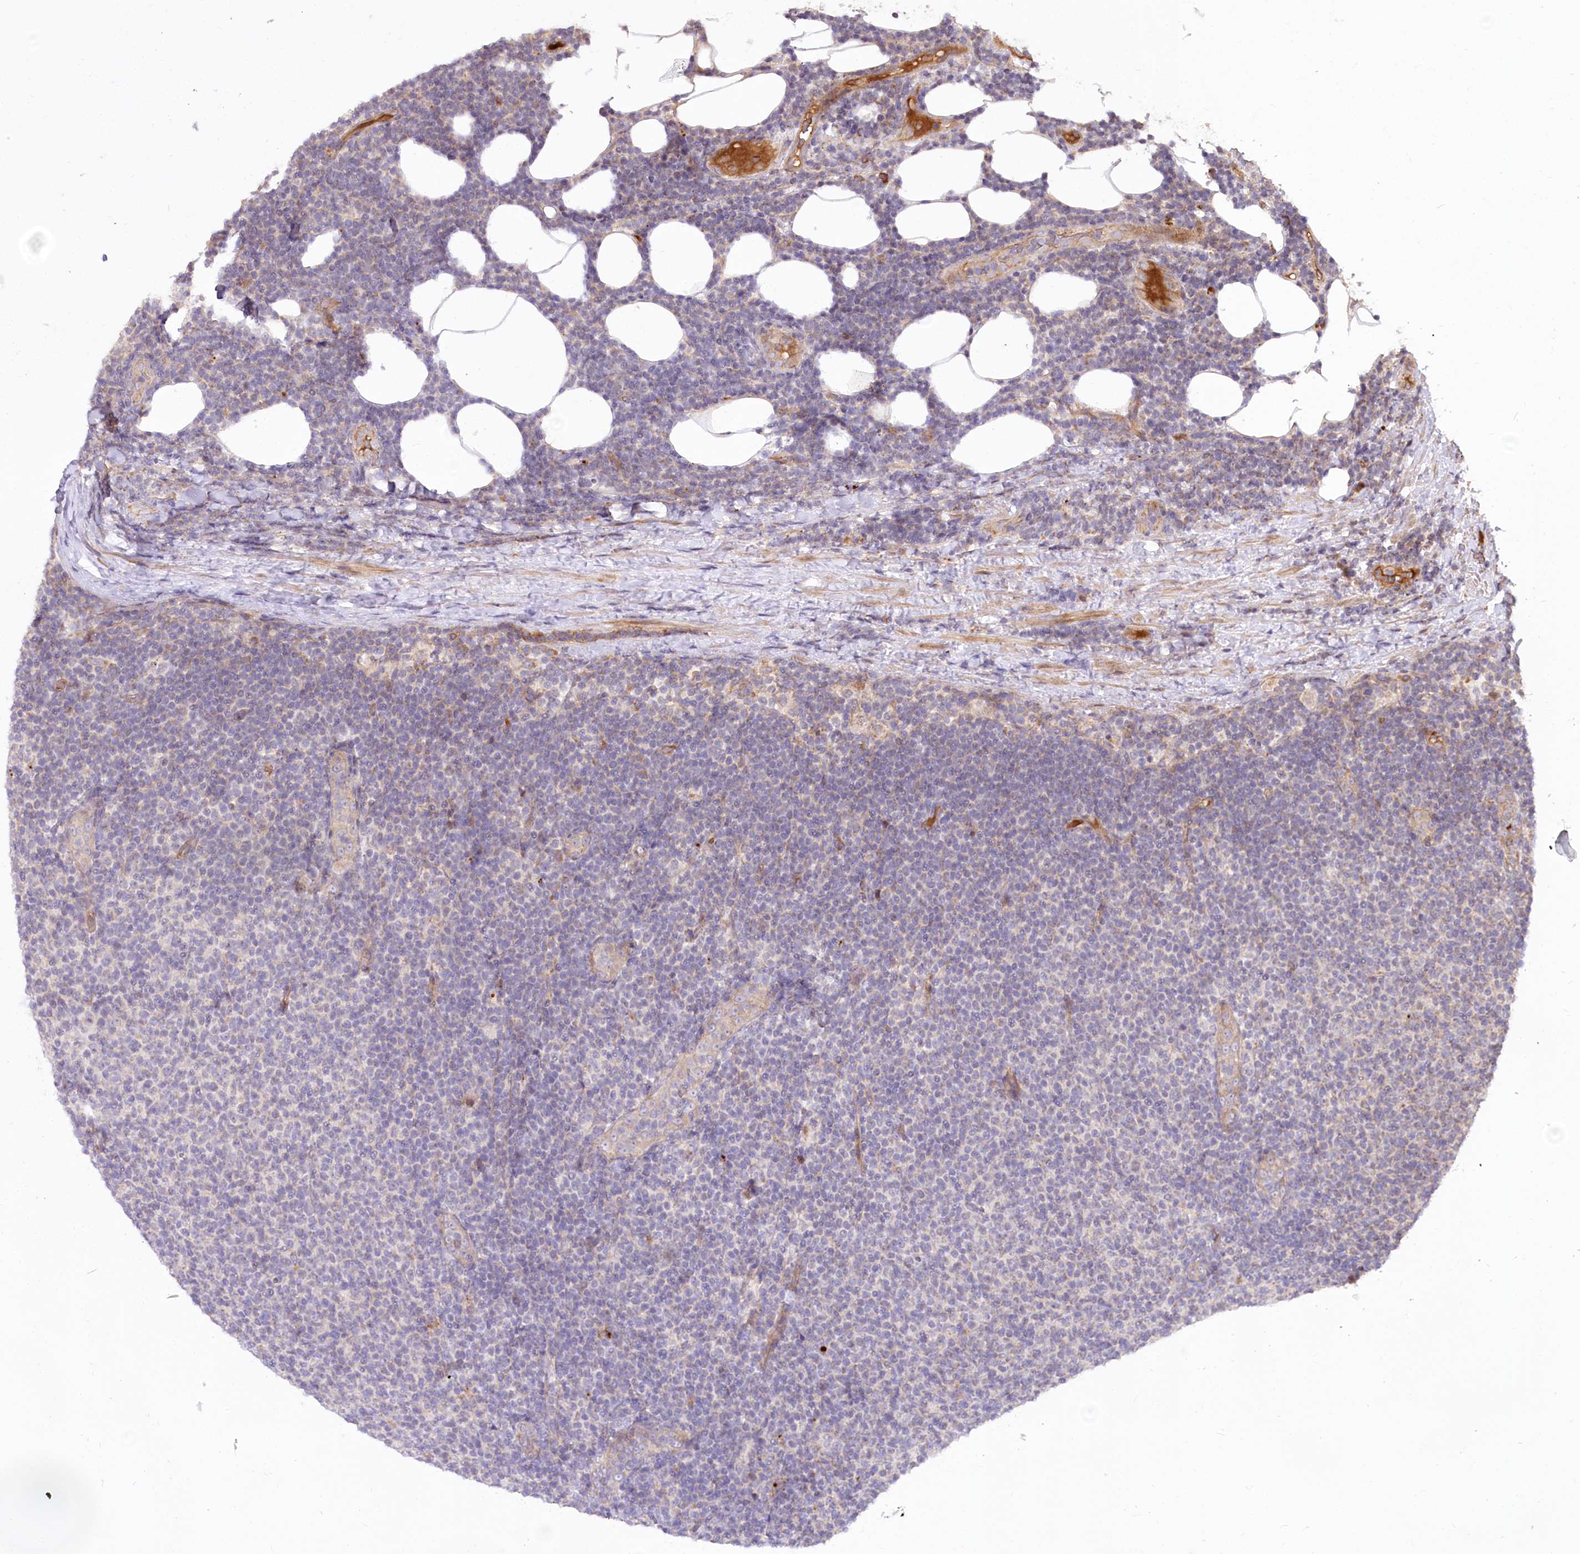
{"staining": {"intensity": "negative", "quantity": "none", "location": "none"}, "tissue": "lymphoma", "cell_type": "Tumor cells", "image_type": "cancer", "snomed": [{"axis": "morphology", "description": "Malignant lymphoma, non-Hodgkin's type, Low grade"}, {"axis": "topography", "description": "Lymph node"}], "caption": "Tumor cells show no significant staining in malignant lymphoma, non-Hodgkin's type (low-grade).", "gene": "PSTK", "patient": {"sex": "male", "age": 66}}